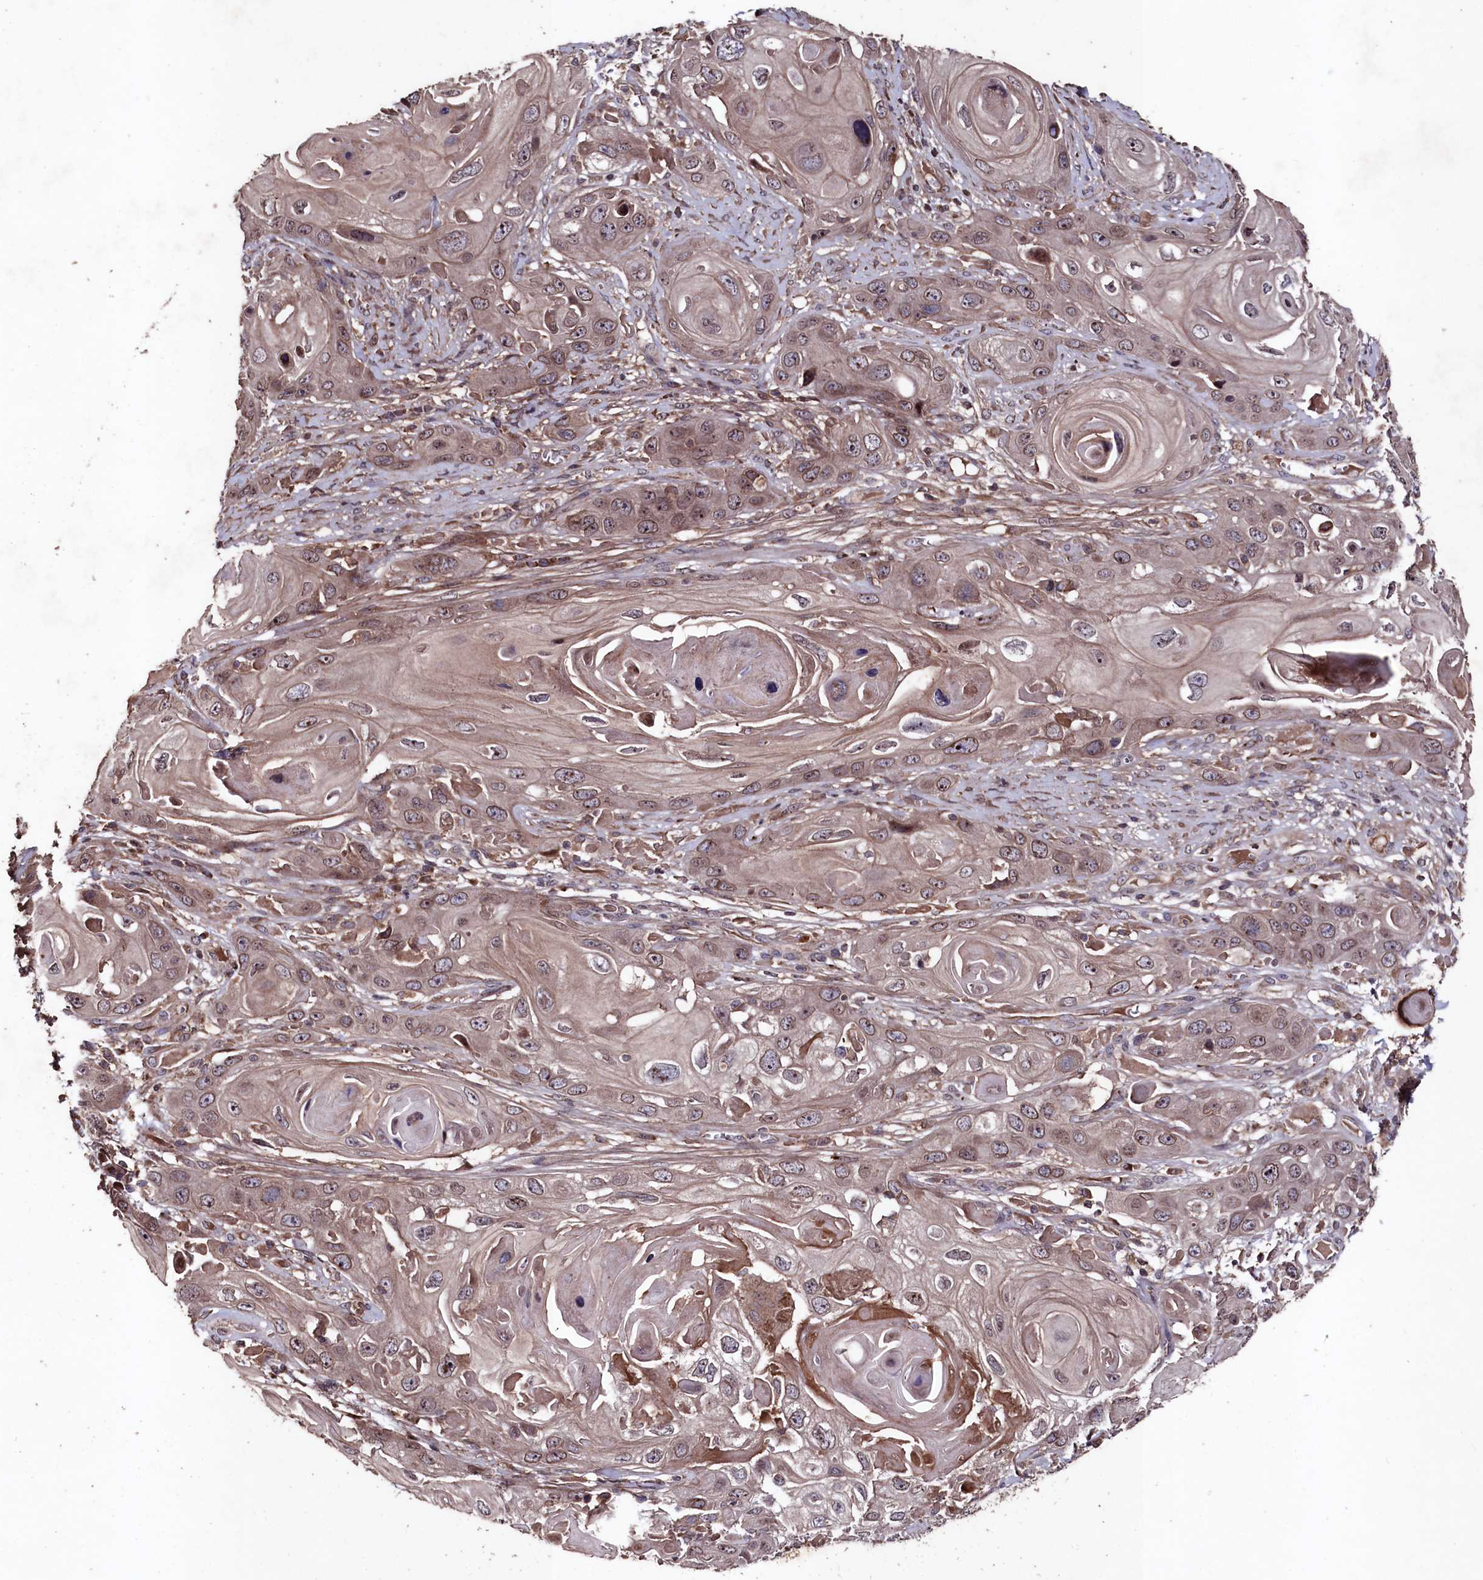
{"staining": {"intensity": "weak", "quantity": "<25%", "location": "cytoplasmic/membranous"}, "tissue": "skin cancer", "cell_type": "Tumor cells", "image_type": "cancer", "snomed": [{"axis": "morphology", "description": "Squamous cell carcinoma, NOS"}, {"axis": "topography", "description": "Skin"}], "caption": "Micrograph shows no protein positivity in tumor cells of squamous cell carcinoma (skin) tissue. (Stains: DAB IHC with hematoxylin counter stain, Microscopy: brightfield microscopy at high magnification).", "gene": "MYO1H", "patient": {"sex": "male", "age": 55}}